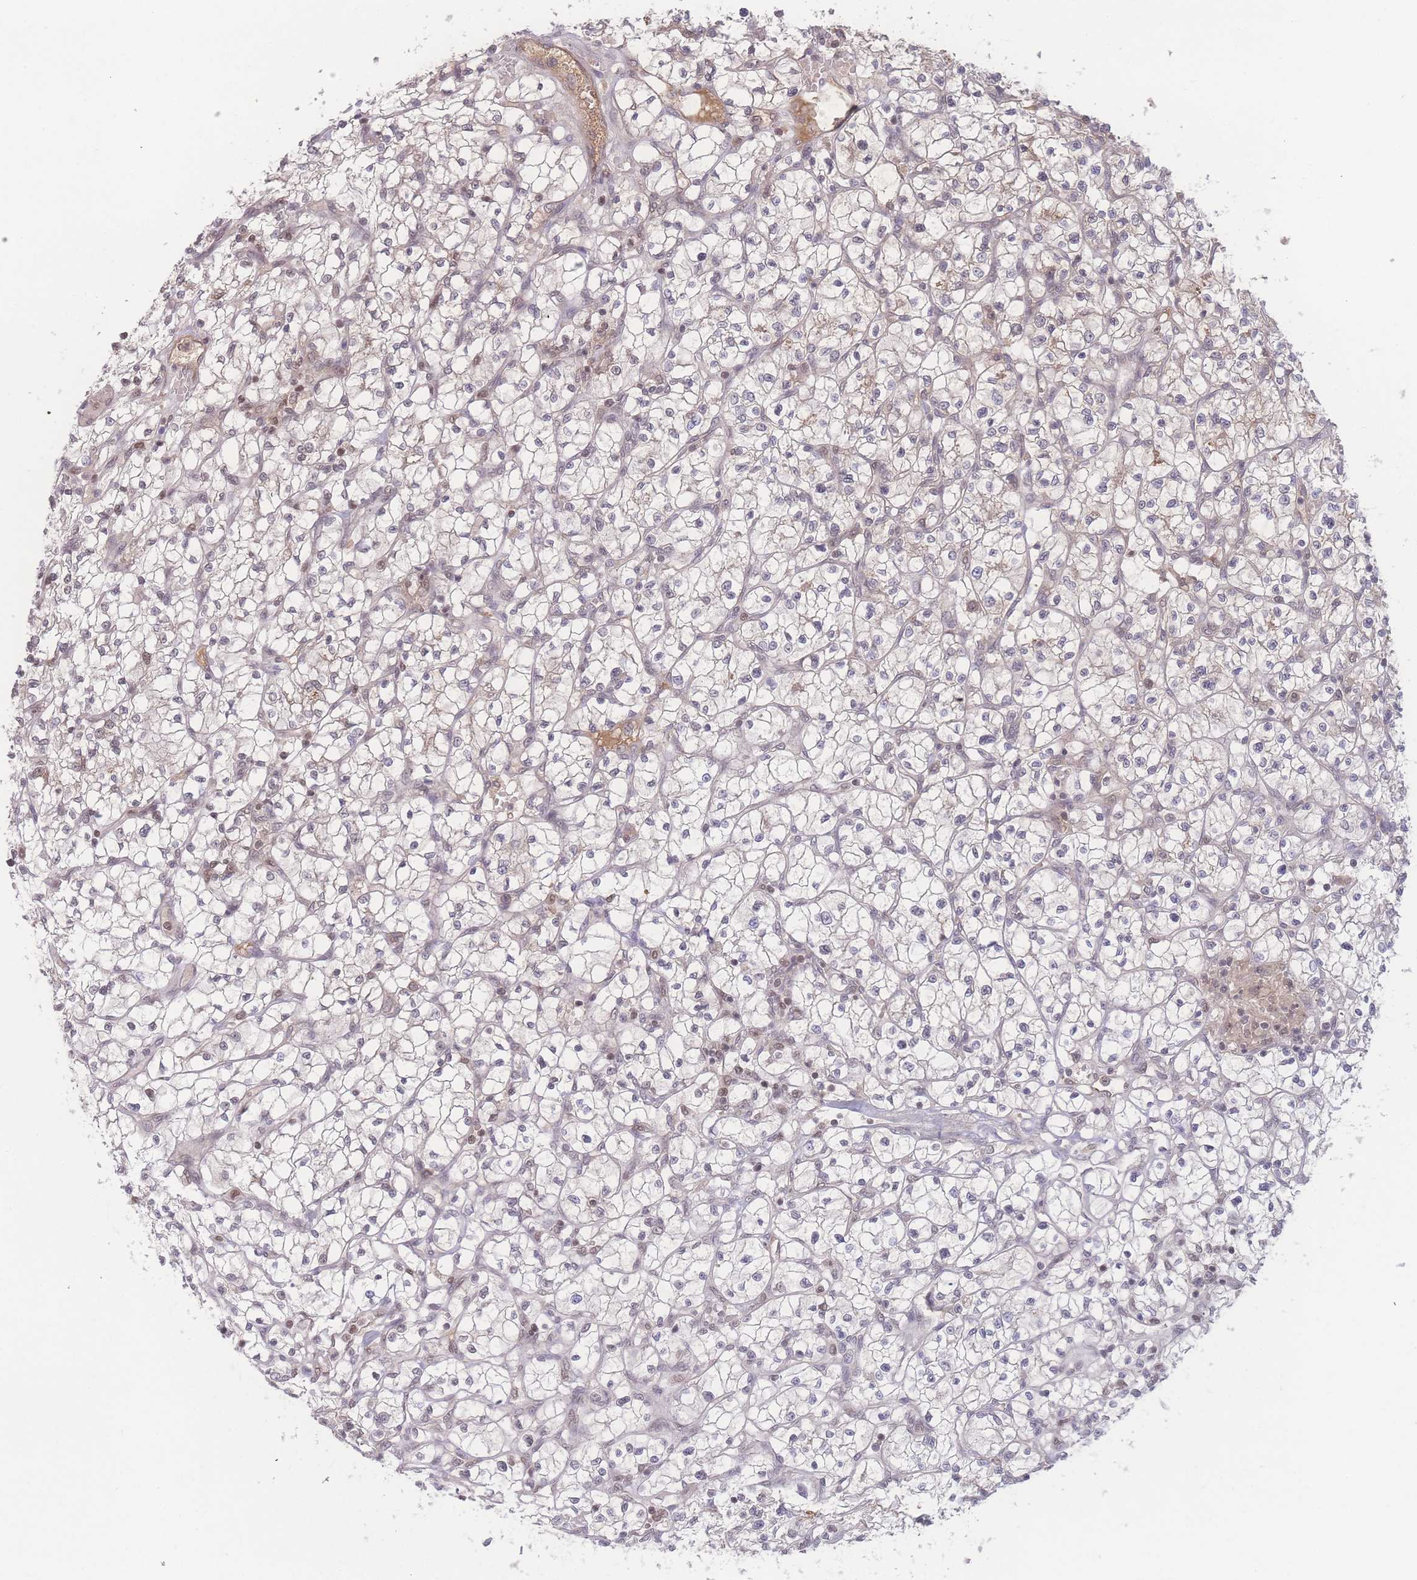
{"staining": {"intensity": "weak", "quantity": "25%-75%", "location": "nuclear"}, "tissue": "renal cancer", "cell_type": "Tumor cells", "image_type": "cancer", "snomed": [{"axis": "morphology", "description": "Adenocarcinoma, NOS"}, {"axis": "topography", "description": "Kidney"}], "caption": "Immunohistochemistry (IHC) staining of renal adenocarcinoma, which demonstrates low levels of weak nuclear staining in approximately 25%-75% of tumor cells indicating weak nuclear protein positivity. The staining was performed using DAB (brown) for protein detection and nuclei were counterstained in hematoxylin (blue).", "gene": "RAVER1", "patient": {"sex": "female", "age": 64}}